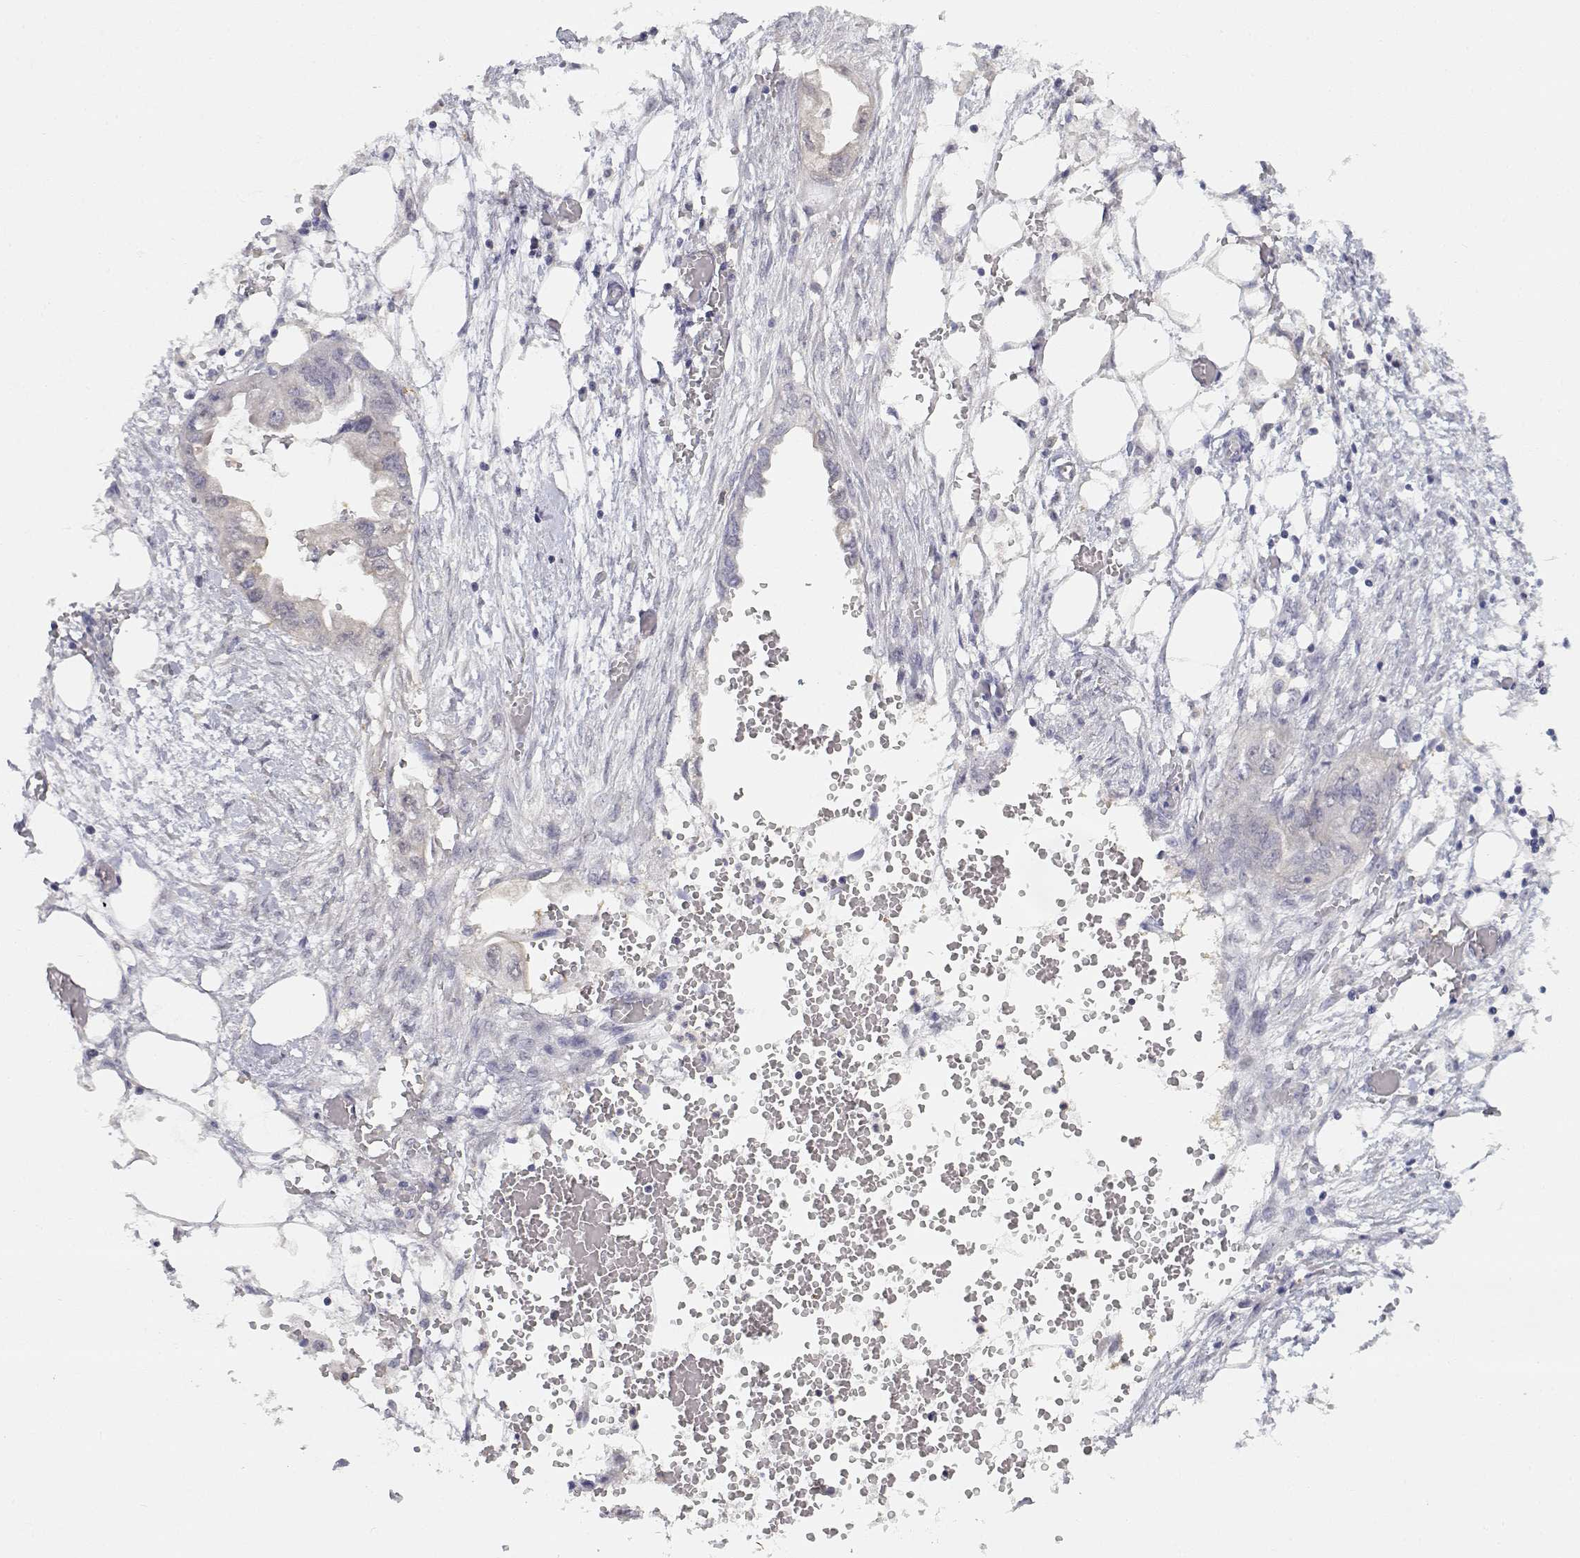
{"staining": {"intensity": "negative", "quantity": "none", "location": "none"}, "tissue": "endometrial cancer", "cell_type": "Tumor cells", "image_type": "cancer", "snomed": [{"axis": "morphology", "description": "Adenocarcinoma, NOS"}, {"axis": "morphology", "description": "Adenocarcinoma, metastatic, NOS"}, {"axis": "topography", "description": "Adipose tissue"}, {"axis": "topography", "description": "Endometrium"}], "caption": "Immunohistochemical staining of endometrial cancer displays no significant expression in tumor cells.", "gene": "ADA", "patient": {"sex": "female", "age": 67}}